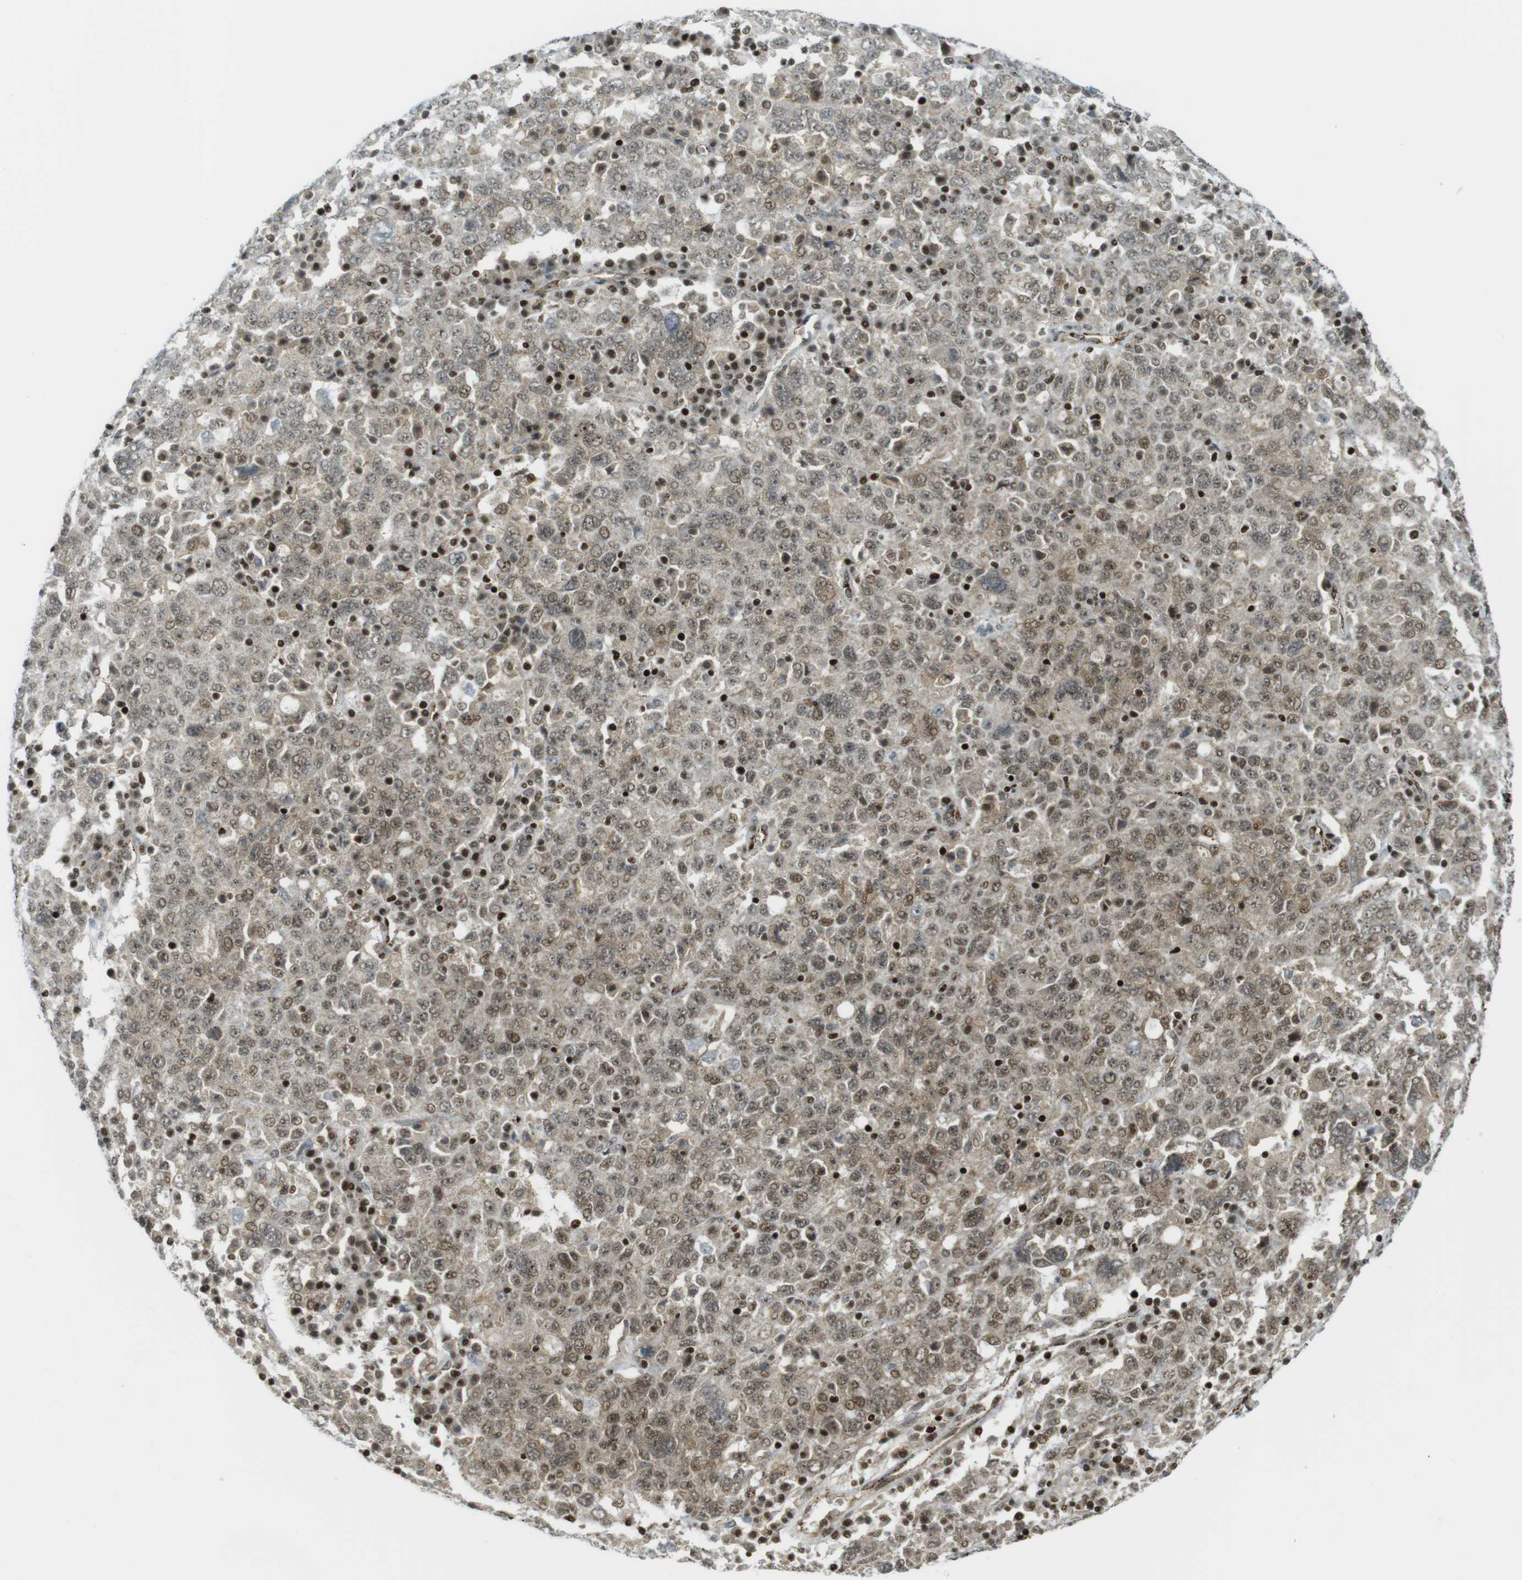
{"staining": {"intensity": "moderate", "quantity": ">75%", "location": "nuclear"}, "tissue": "ovarian cancer", "cell_type": "Tumor cells", "image_type": "cancer", "snomed": [{"axis": "morphology", "description": "Carcinoma, endometroid"}, {"axis": "topography", "description": "Ovary"}], "caption": "A micrograph of ovarian cancer stained for a protein demonstrates moderate nuclear brown staining in tumor cells.", "gene": "PPP1R13B", "patient": {"sex": "female", "age": 62}}